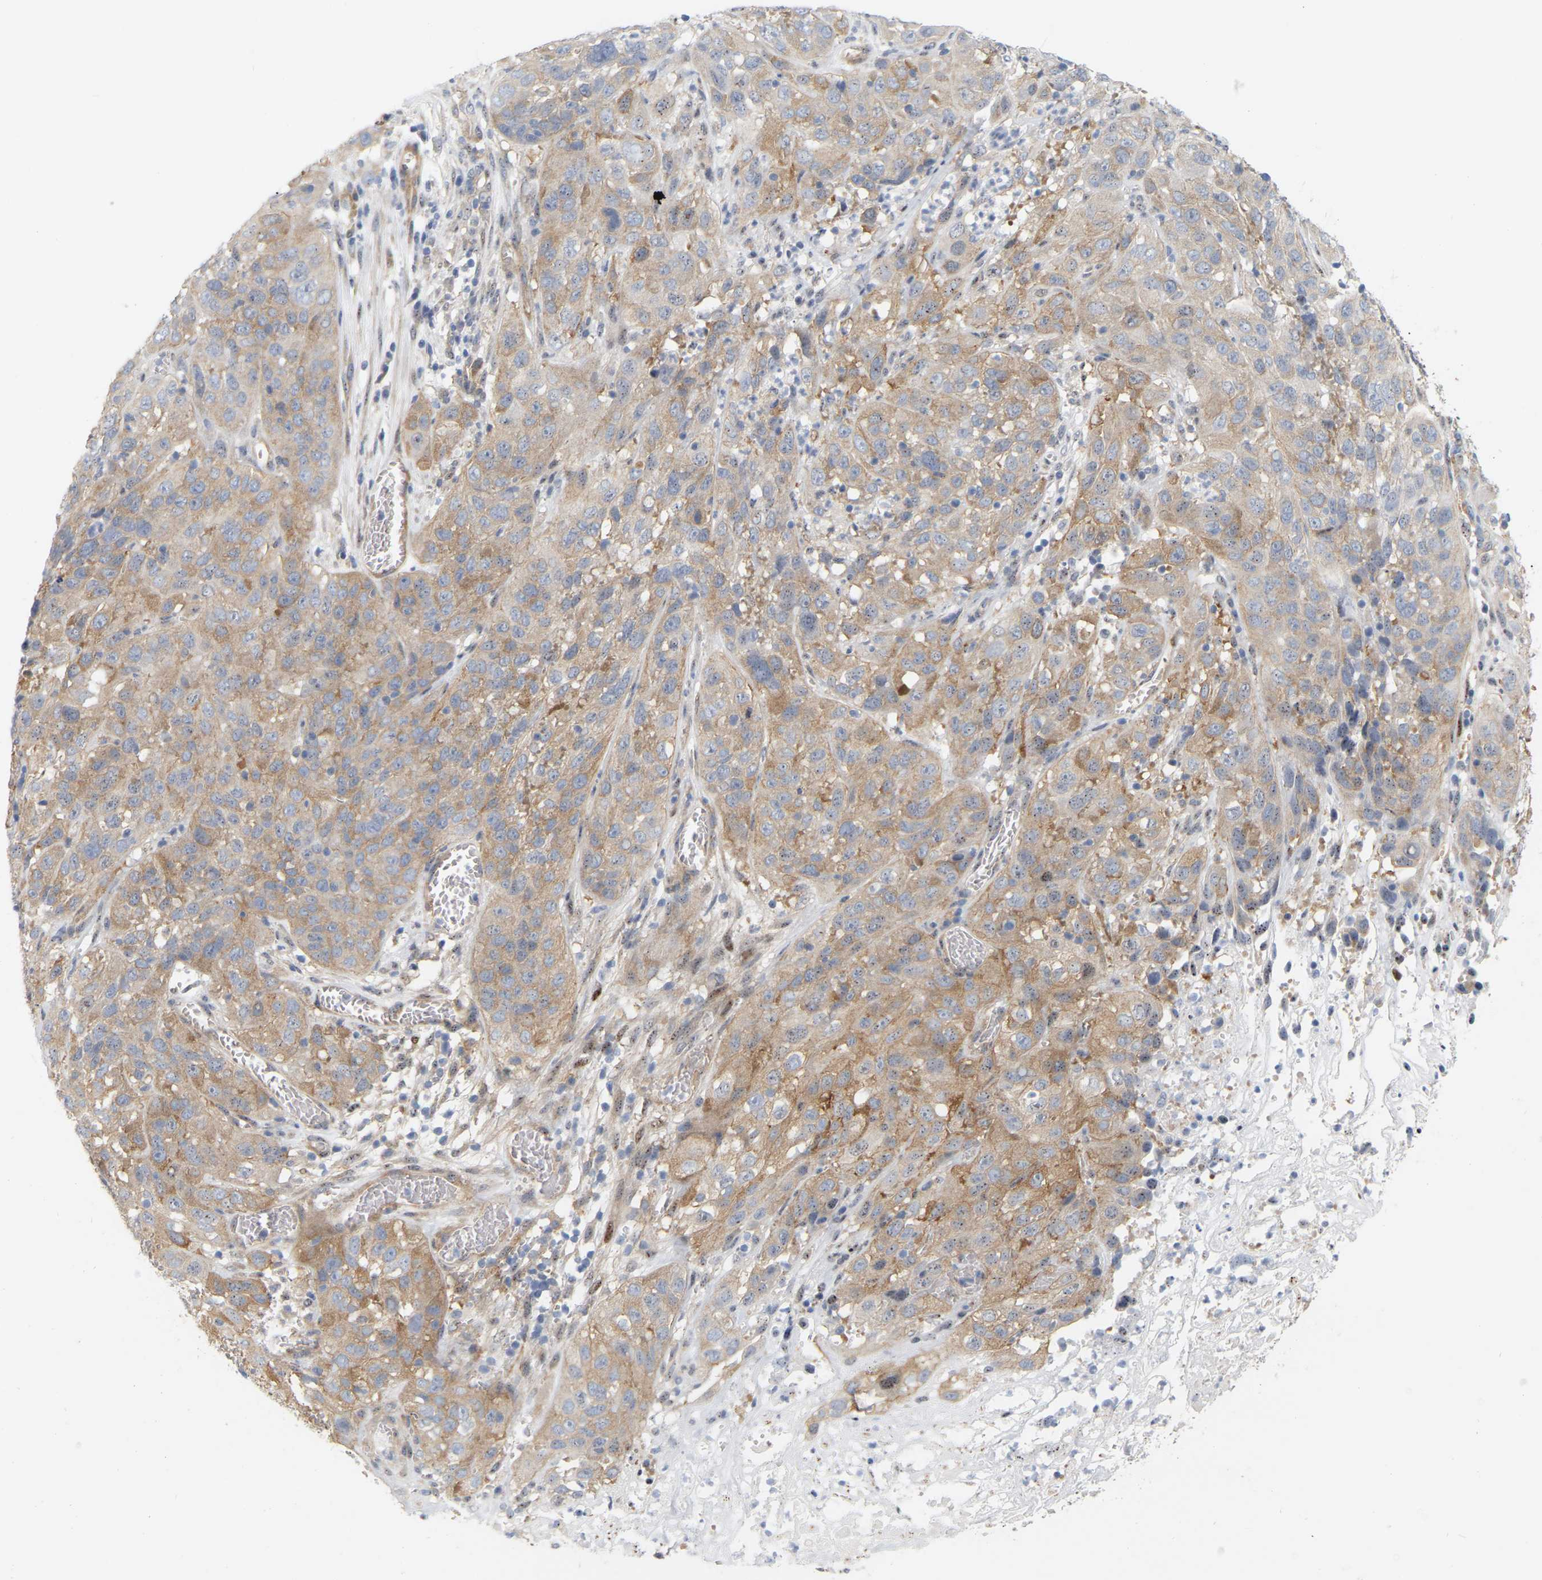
{"staining": {"intensity": "moderate", "quantity": ">75%", "location": "cytoplasmic/membranous"}, "tissue": "cervical cancer", "cell_type": "Tumor cells", "image_type": "cancer", "snomed": [{"axis": "morphology", "description": "Squamous cell carcinoma, NOS"}, {"axis": "topography", "description": "Cervix"}], "caption": "Immunohistochemical staining of squamous cell carcinoma (cervical) shows medium levels of moderate cytoplasmic/membranous staining in approximately >75% of tumor cells.", "gene": "RAPH1", "patient": {"sex": "female", "age": 32}}